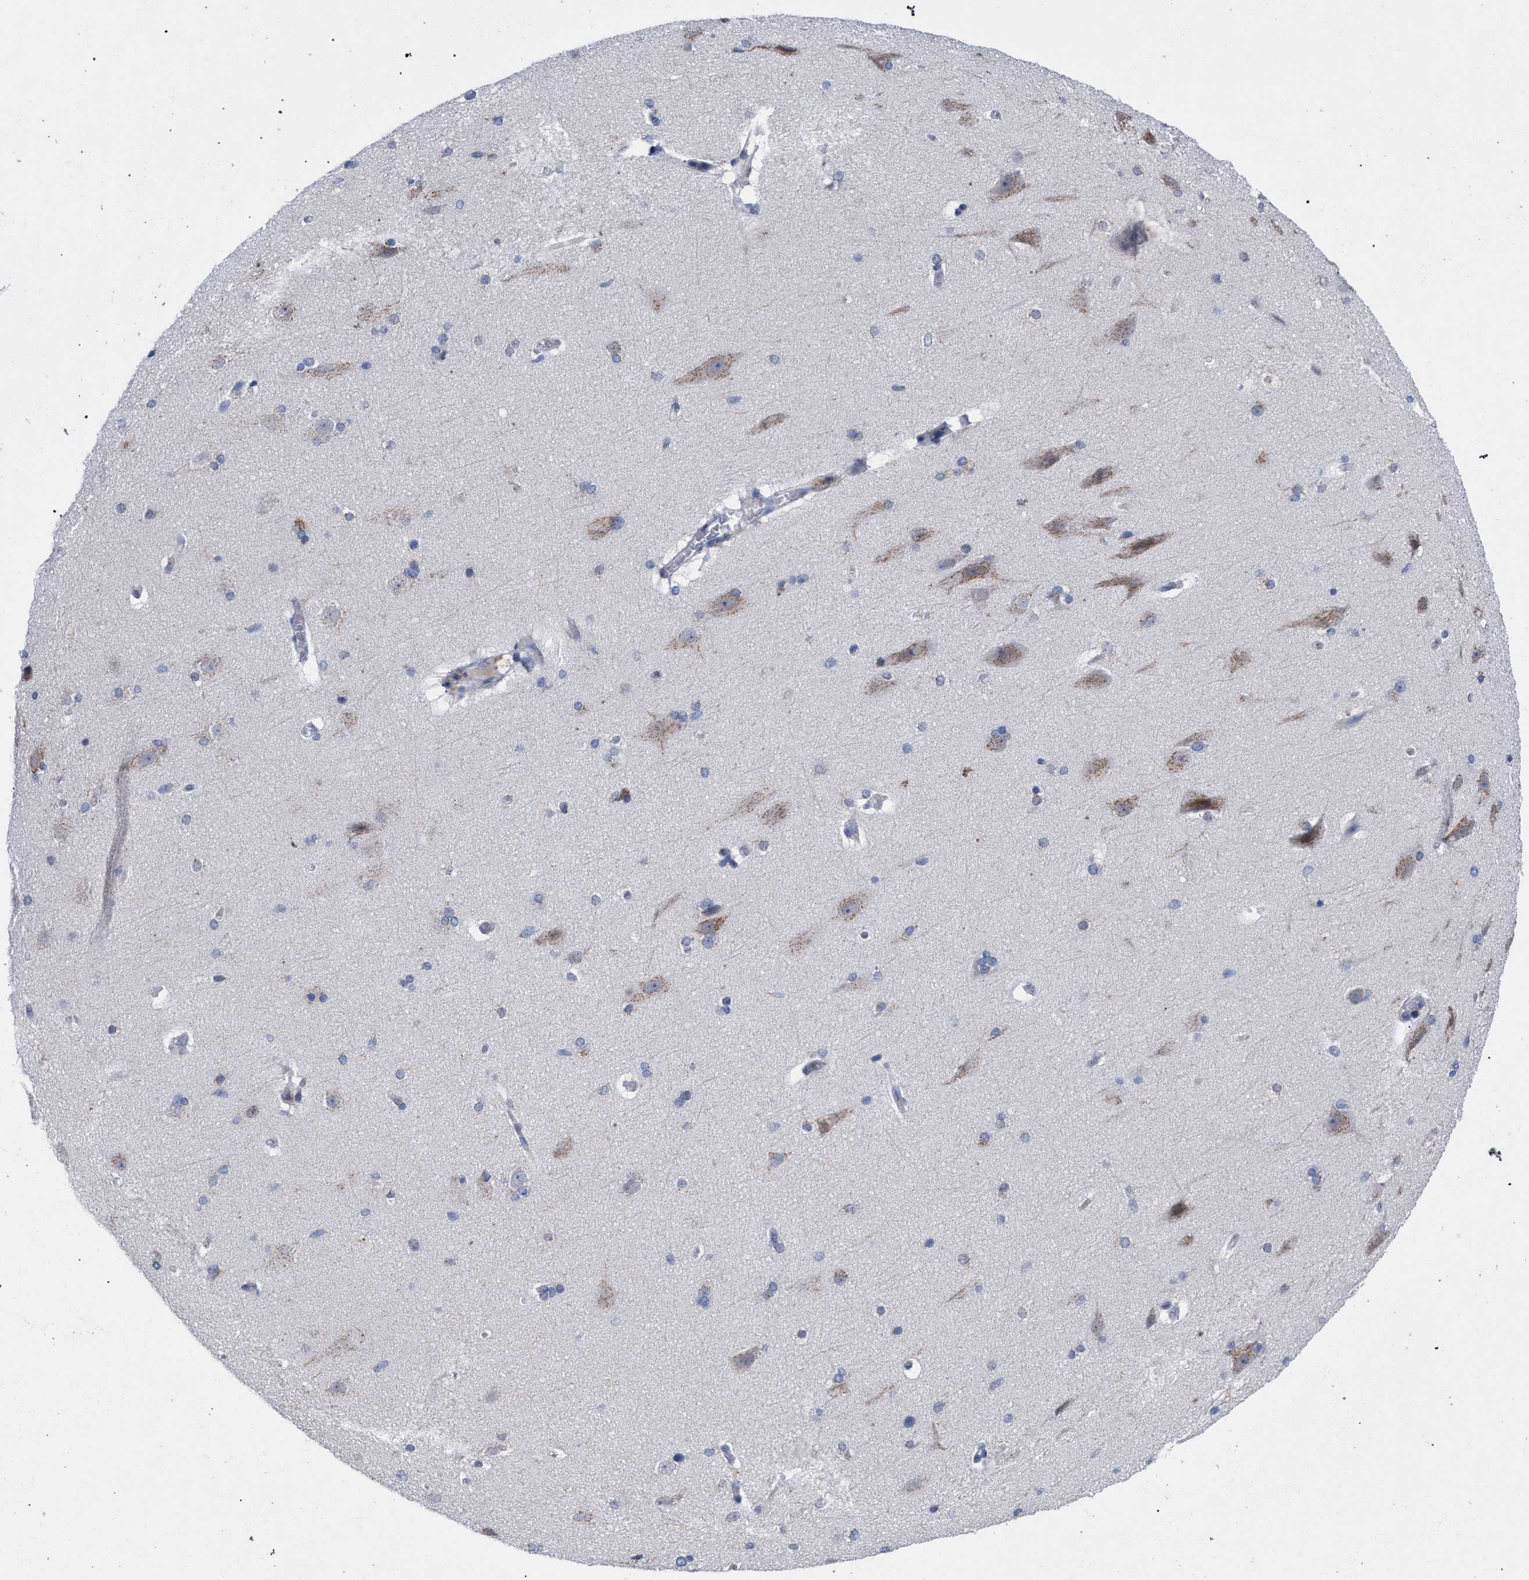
{"staining": {"intensity": "negative", "quantity": "none", "location": "none"}, "tissue": "cerebral cortex", "cell_type": "Endothelial cells", "image_type": "normal", "snomed": [{"axis": "morphology", "description": "Normal tissue, NOS"}, {"axis": "topography", "description": "Cerebral cortex"}, {"axis": "topography", "description": "Hippocampus"}], "caption": "Immunohistochemistry histopathology image of normal cerebral cortex: human cerebral cortex stained with DAB (3,3'-diaminobenzidine) demonstrates no significant protein positivity in endothelial cells. The staining was performed using DAB to visualize the protein expression in brown, while the nuclei were stained in blue with hematoxylin (Magnification: 20x).", "gene": "GOLGA2", "patient": {"sex": "female", "age": 19}}